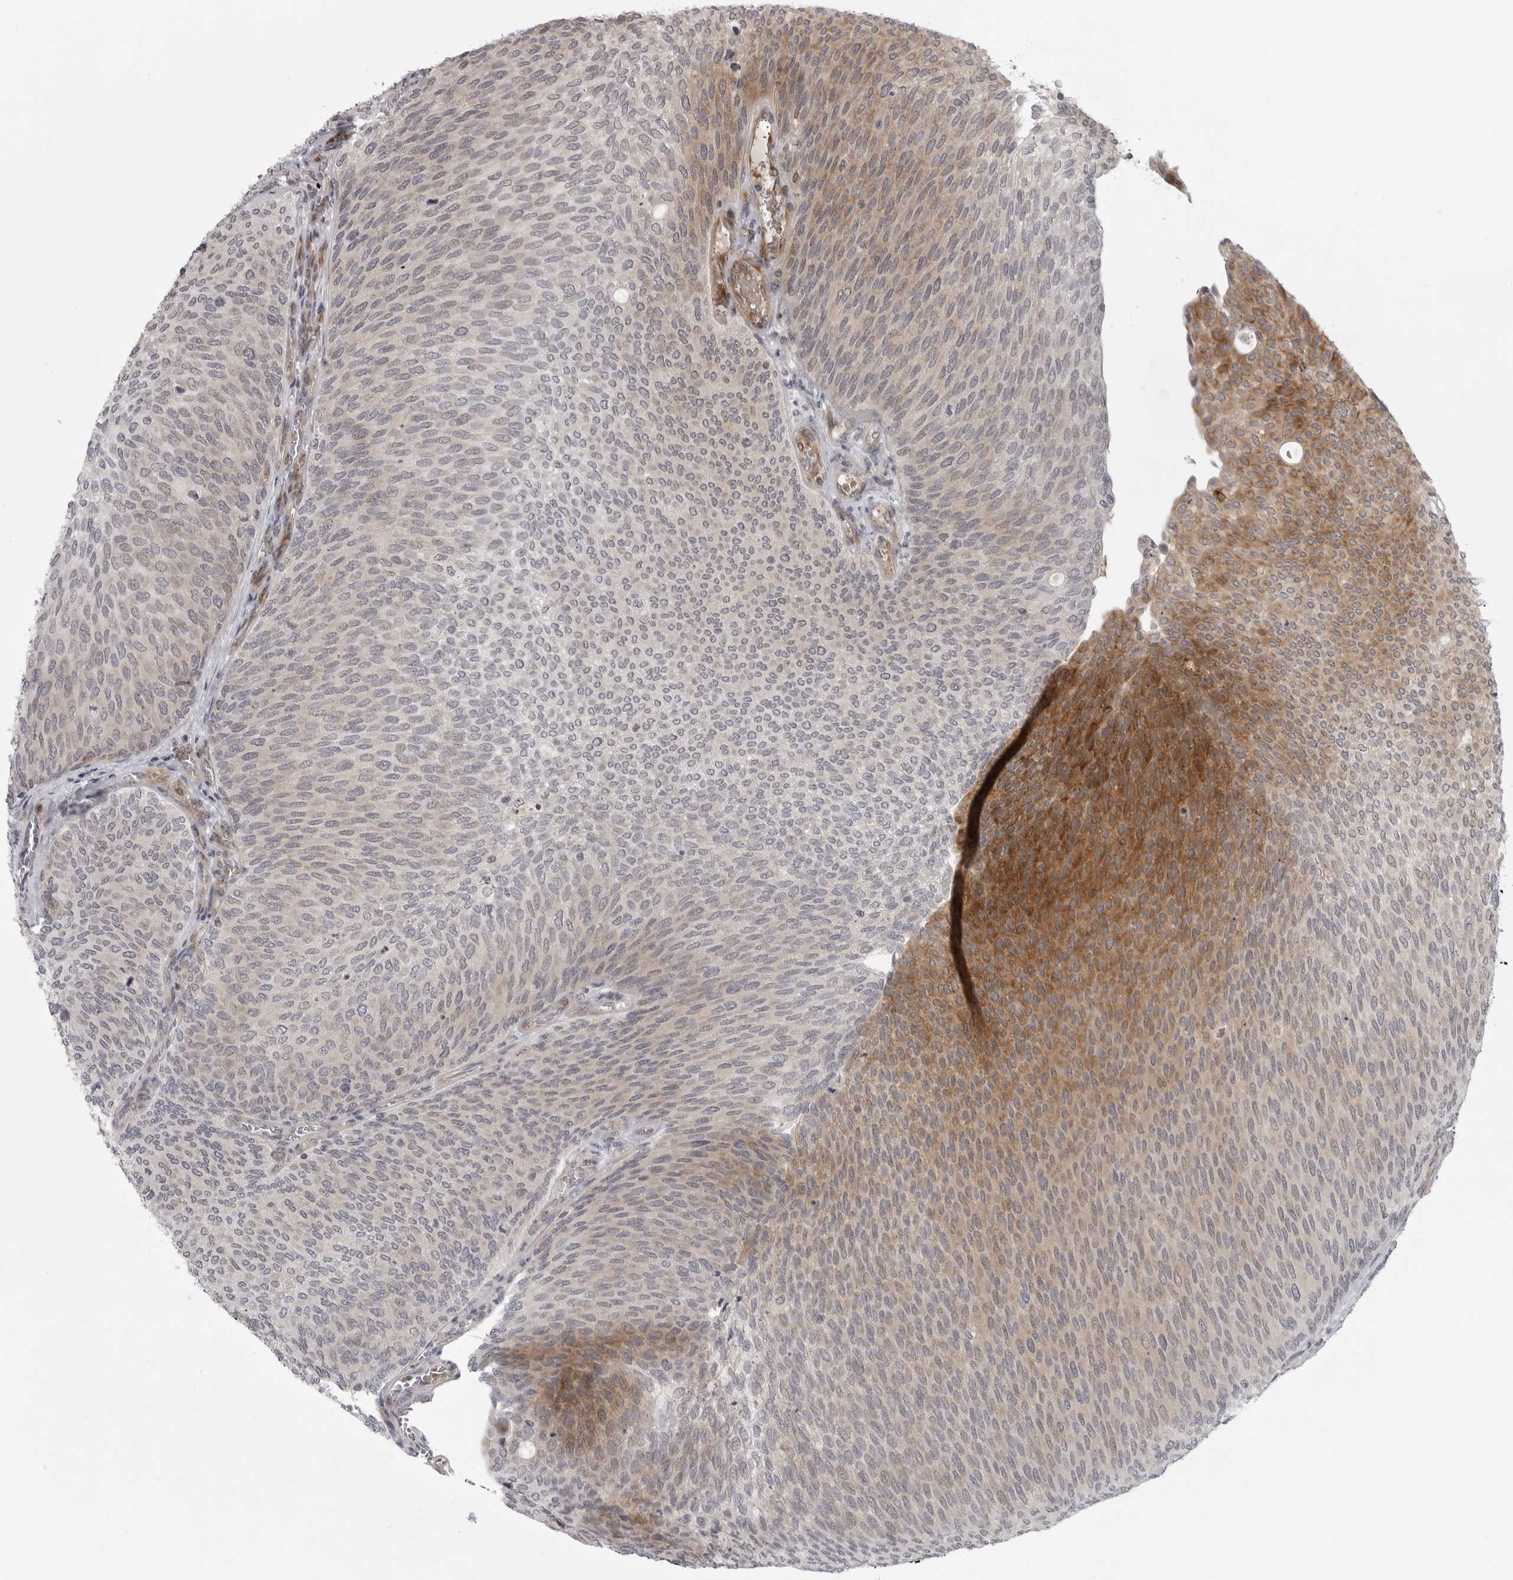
{"staining": {"intensity": "moderate", "quantity": "<25%", "location": "cytoplasmic/membranous"}, "tissue": "urothelial cancer", "cell_type": "Tumor cells", "image_type": "cancer", "snomed": [{"axis": "morphology", "description": "Urothelial carcinoma, Low grade"}, {"axis": "topography", "description": "Urinary bladder"}], "caption": "IHC photomicrograph of neoplastic tissue: human urothelial cancer stained using immunohistochemistry reveals low levels of moderate protein expression localized specifically in the cytoplasmic/membranous of tumor cells, appearing as a cytoplasmic/membranous brown color.", "gene": "CD300LD", "patient": {"sex": "female", "age": 79}}